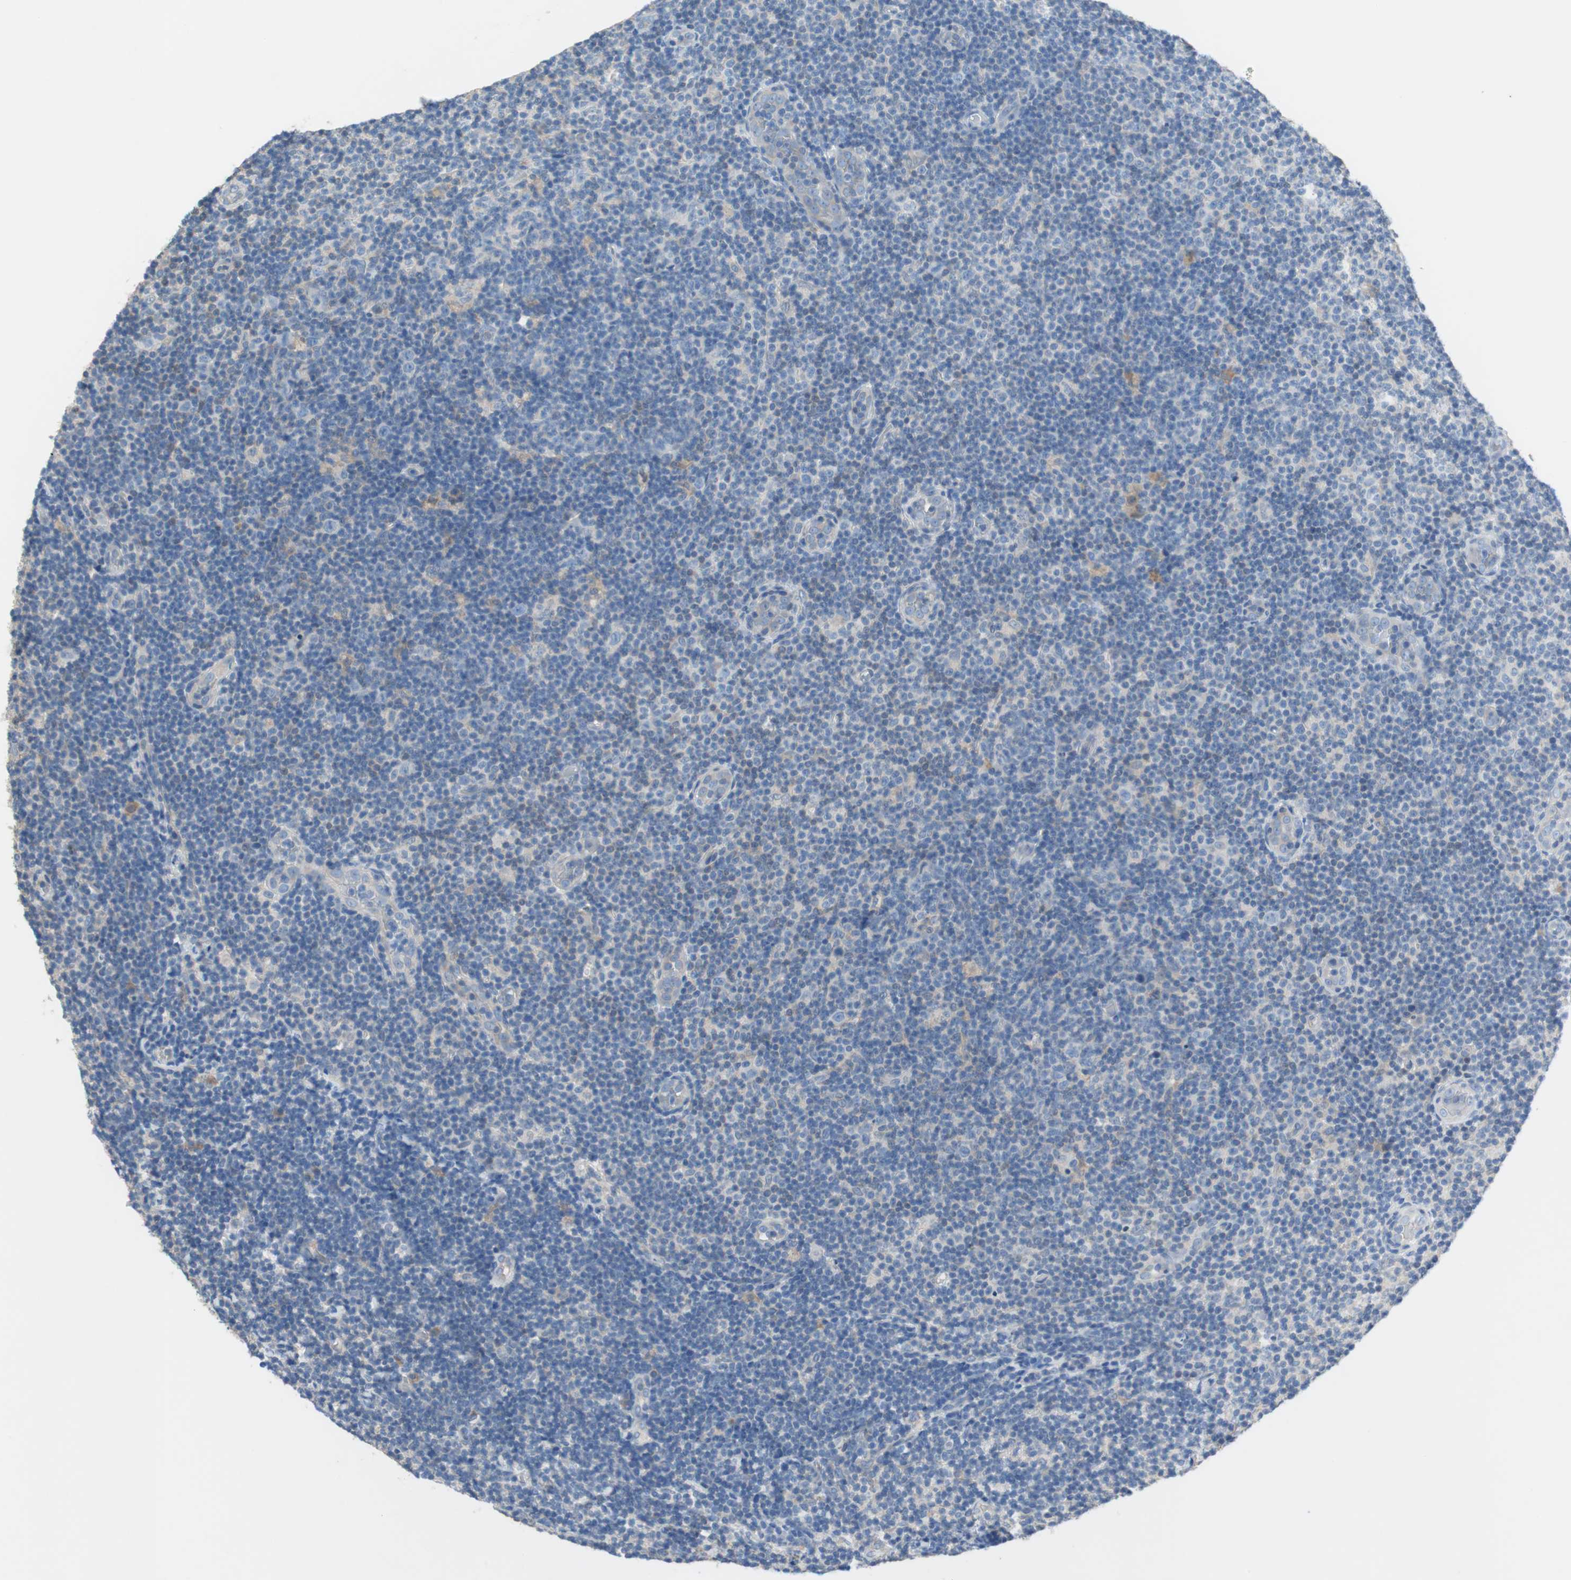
{"staining": {"intensity": "negative", "quantity": "none", "location": "none"}, "tissue": "lymphoma", "cell_type": "Tumor cells", "image_type": "cancer", "snomed": [{"axis": "morphology", "description": "Malignant lymphoma, non-Hodgkin's type, Low grade"}, {"axis": "topography", "description": "Lymph node"}], "caption": "Tumor cells are negative for brown protein staining in low-grade malignant lymphoma, non-Hodgkin's type.", "gene": "GLUL", "patient": {"sex": "male", "age": 83}}